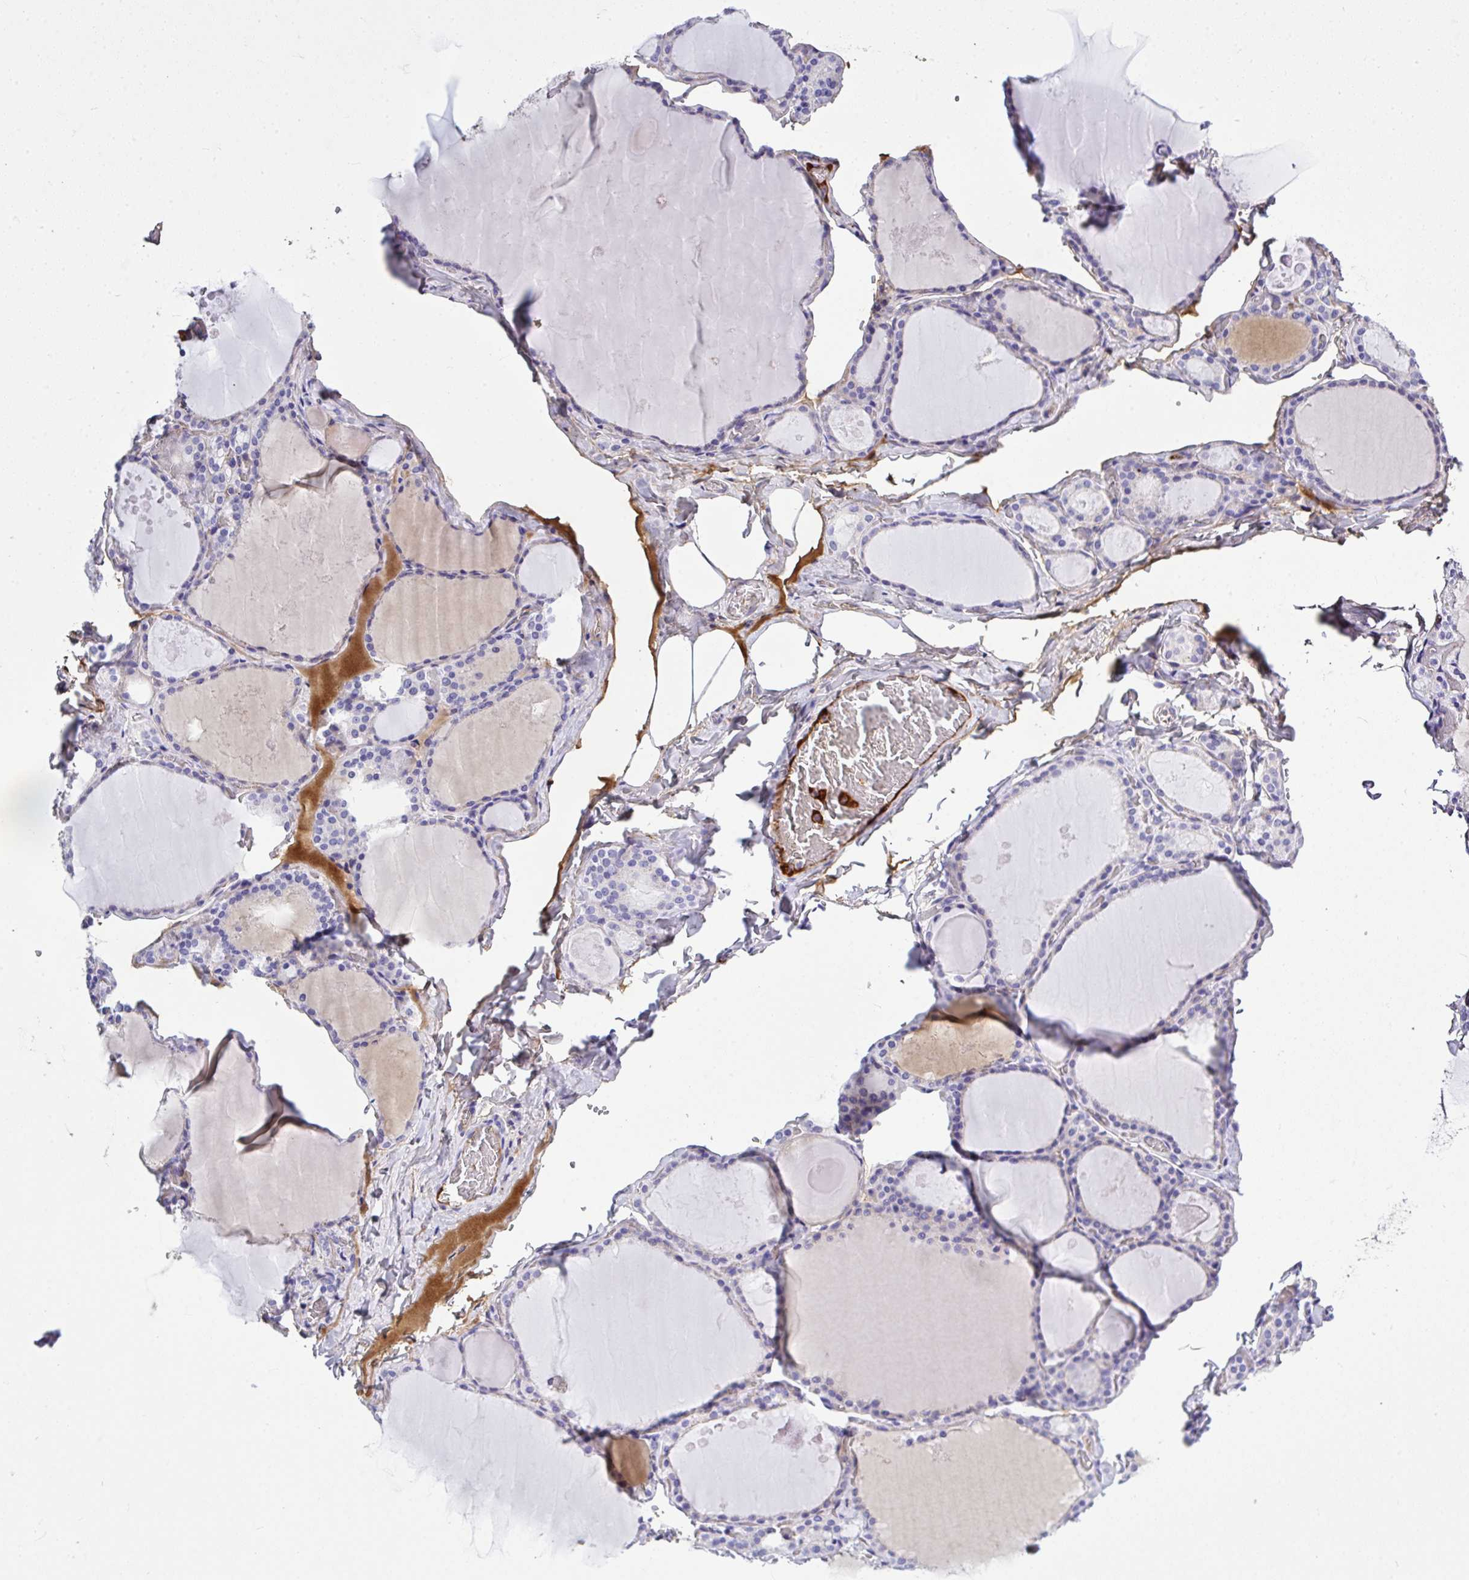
{"staining": {"intensity": "weak", "quantity": "<25%", "location": "cytoplasmic/membranous"}, "tissue": "thyroid gland", "cell_type": "Glandular cells", "image_type": "normal", "snomed": [{"axis": "morphology", "description": "Normal tissue, NOS"}, {"axis": "topography", "description": "Thyroid gland"}], "caption": "A high-resolution micrograph shows immunohistochemistry (IHC) staining of normal thyroid gland, which displays no significant positivity in glandular cells.", "gene": "ZNF813", "patient": {"sex": "male", "age": 56}}